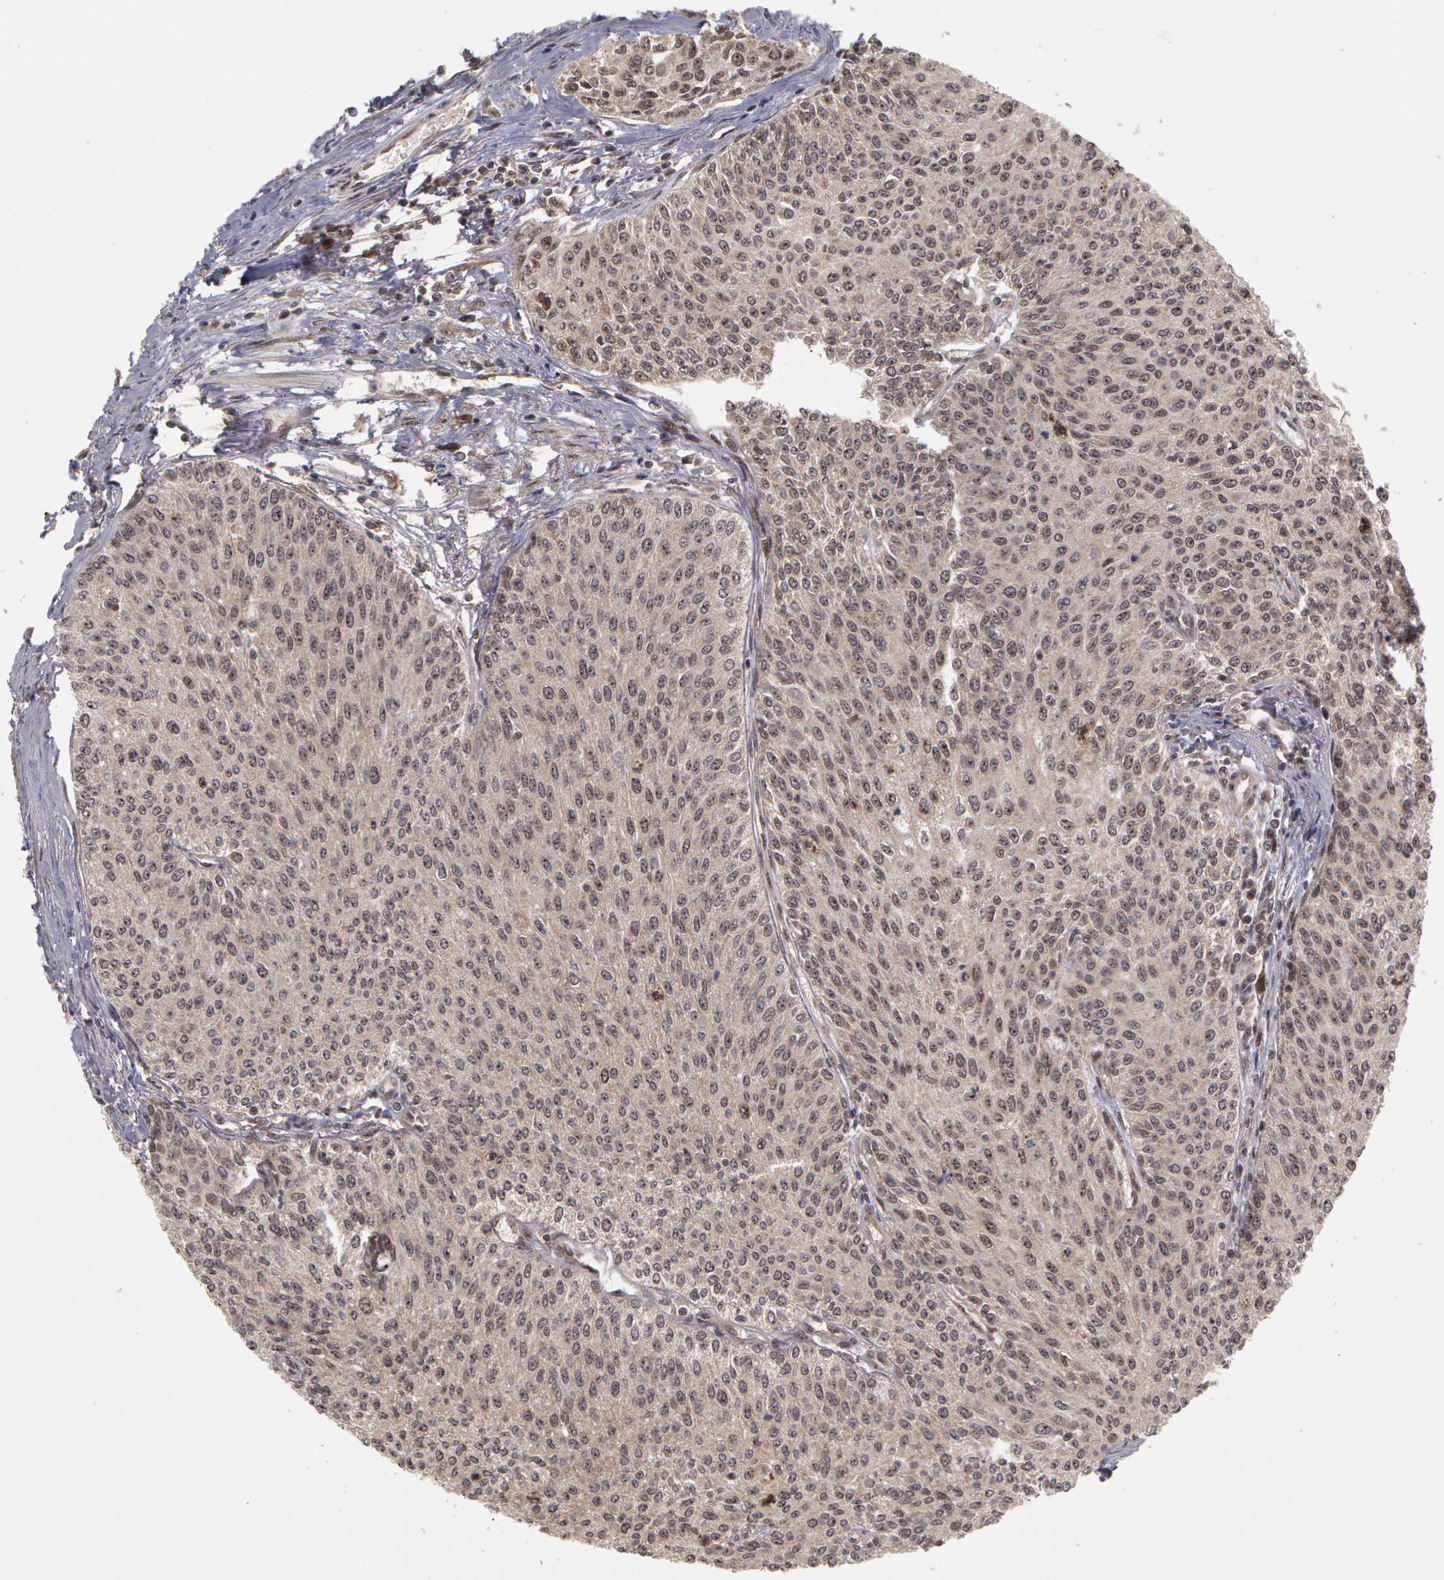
{"staining": {"intensity": "weak", "quantity": ">75%", "location": "cytoplasmic/membranous"}, "tissue": "urothelial cancer", "cell_type": "Tumor cells", "image_type": "cancer", "snomed": [{"axis": "morphology", "description": "Urothelial carcinoma, Low grade"}, {"axis": "topography", "description": "Urinary bladder"}], "caption": "Urothelial cancer stained with a protein marker demonstrates weak staining in tumor cells.", "gene": "GLIS1", "patient": {"sex": "female", "age": 73}}